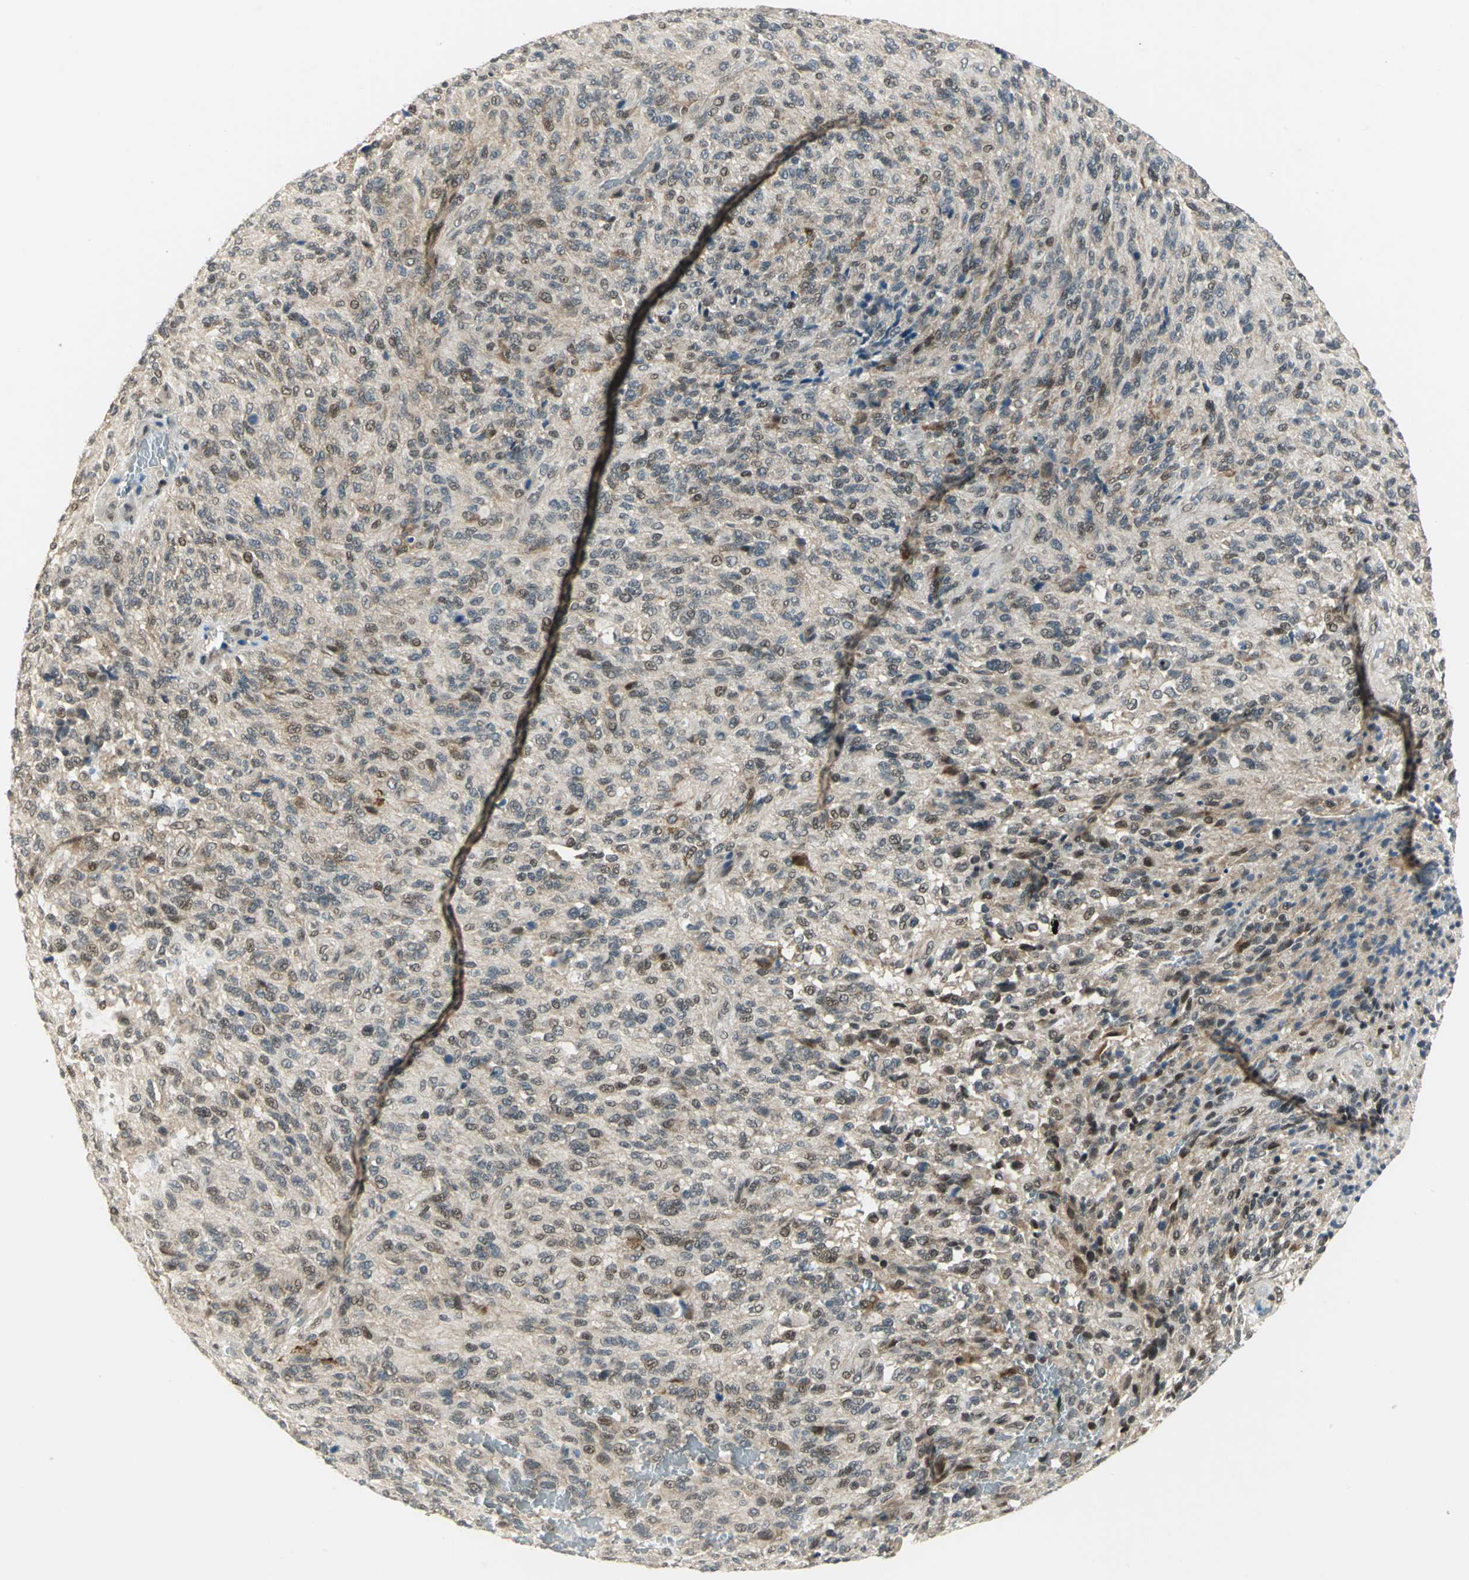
{"staining": {"intensity": "weak", "quantity": "<25%", "location": "nuclear"}, "tissue": "glioma", "cell_type": "Tumor cells", "image_type": "cancer", "snomed": [{"axis": "morphology", "description": "Normal tissue, NOS"}, {"axis": "morphology", "description": "Glioma, malignant, High grade"}, {"axis": "topography", "description": "Cerebral cortex"}], "caption": "High-grade glioma (malignant) was stained to show a protein in brown. There is no significant expression in tumor cells.", "gene": "RAD17", "patient": {"sex": "male", "age": 56}}